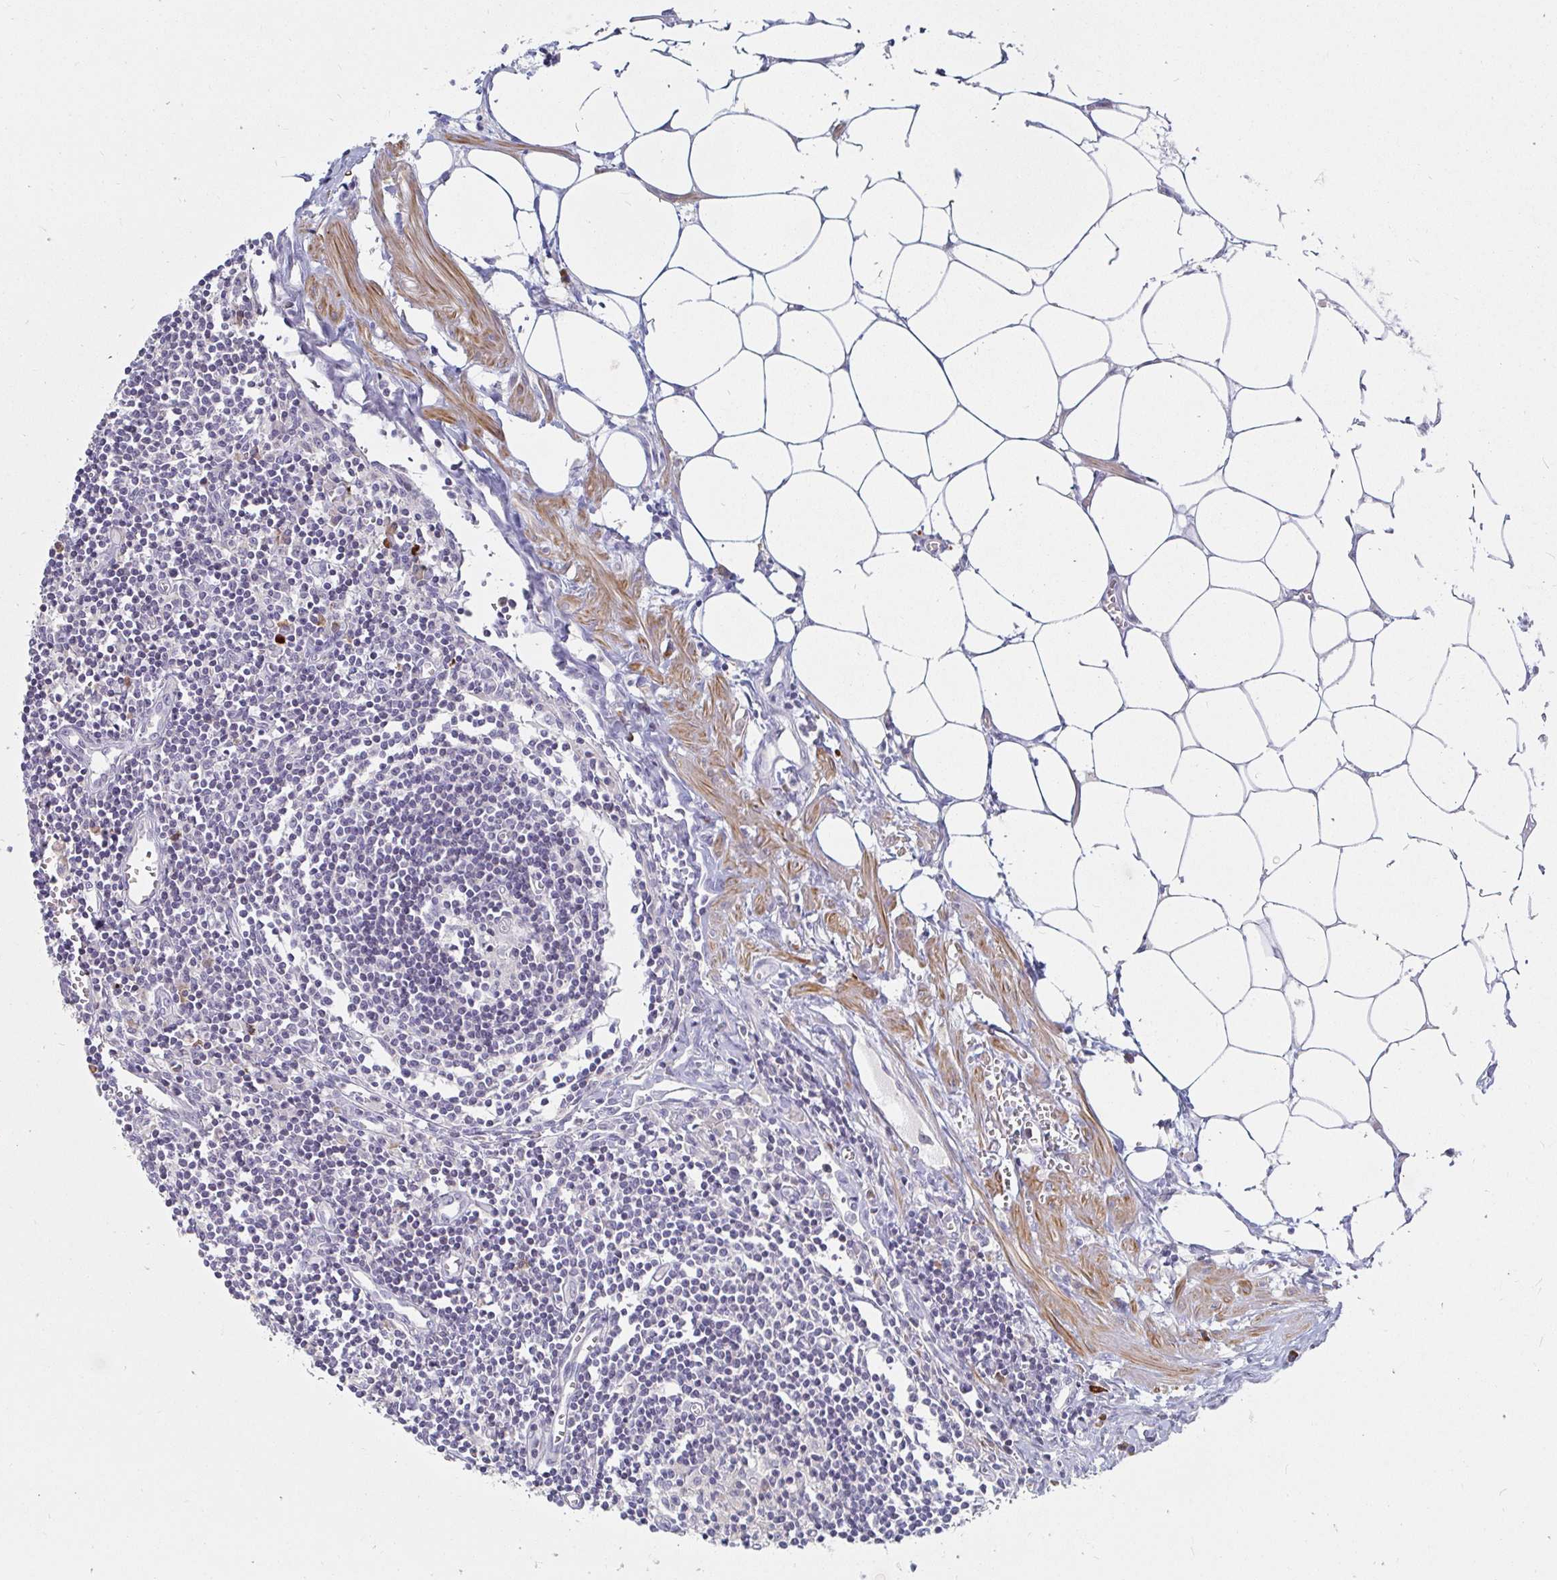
{"staining": {"intensity": "negative", "quantity": "none", "location": "none"}, "tissue": "lymph node", "cell_type": "Germinal center cells", "image_type": "normal", "snomed": [{"axis": "morphology", "description": "Normal tissue, NOS"}, {"axis": "topography", "description": "Lymph node"}], "caption": "This histopathology image is of unremarkable lymph node stained with immunohistochemistry to label a protein in brown with the nuclei are counter-stained blue. There is no staining in germinal center cells. (DAB (3,3'-diaminobenzidine) immunohistochemistry visualized using brightfield microscopy, high magnification).", "gene": "SSH2", "patient": {"sex": "male", "age": 66}}